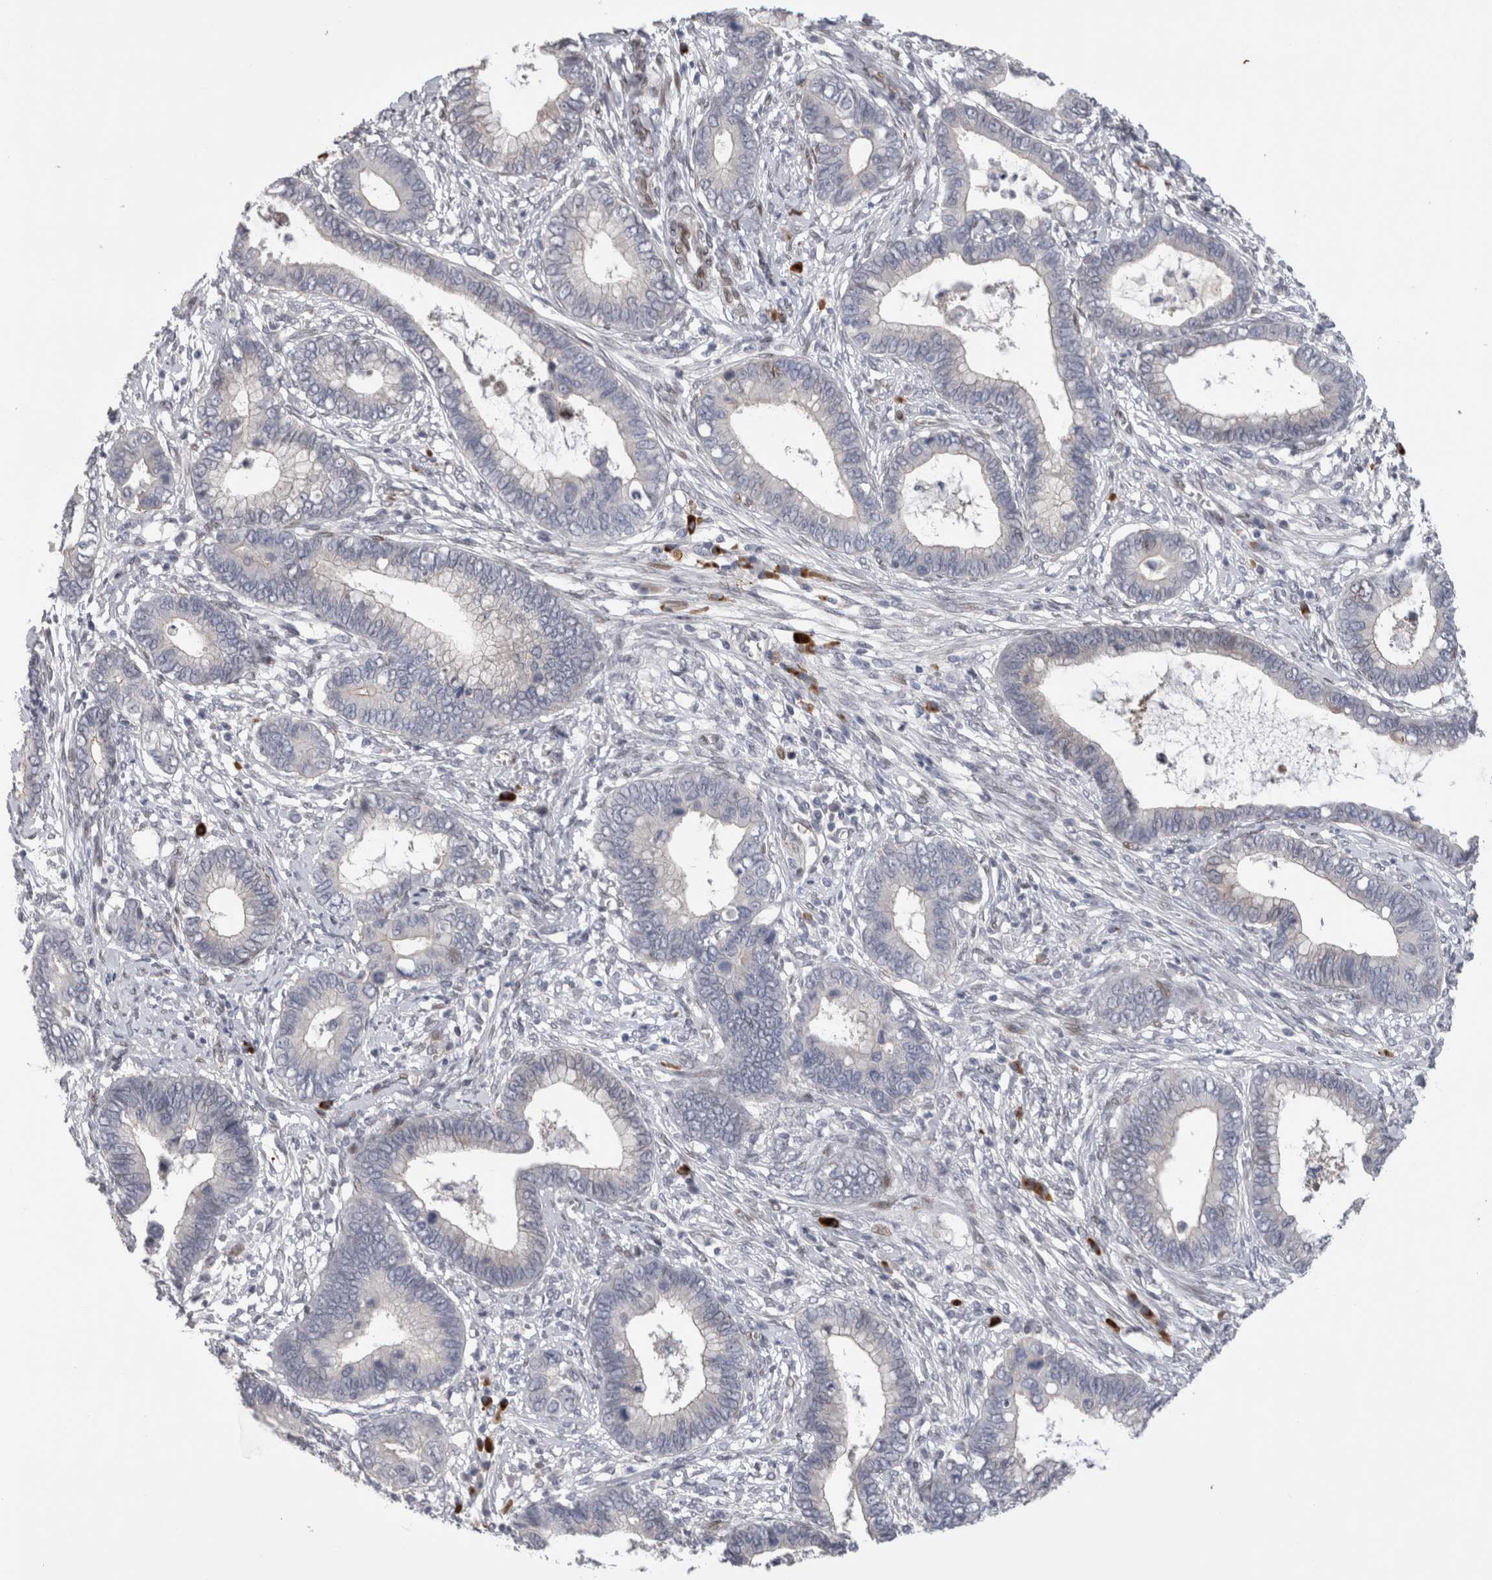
{"staining": {"intensity": "negative", "quantity": "none", "location": "none"}, "tissue": "cervical cancer", "cell_type": "Tumor cells", "image_type": "cancer", "snomed": [{"axis": "morphology", "description": "Adenocarcinoma, NOS"}, {"axis": "topography", "description": "Cervix"}], "caption": "Immunohistochemistry of cervical adenocarcinoma displays no positivity in tumor cells. (DAB immunohistochemistry (IHC), high magnification).", "gene": "DMTN", "patient": {"sex": "female", "age": 44}}